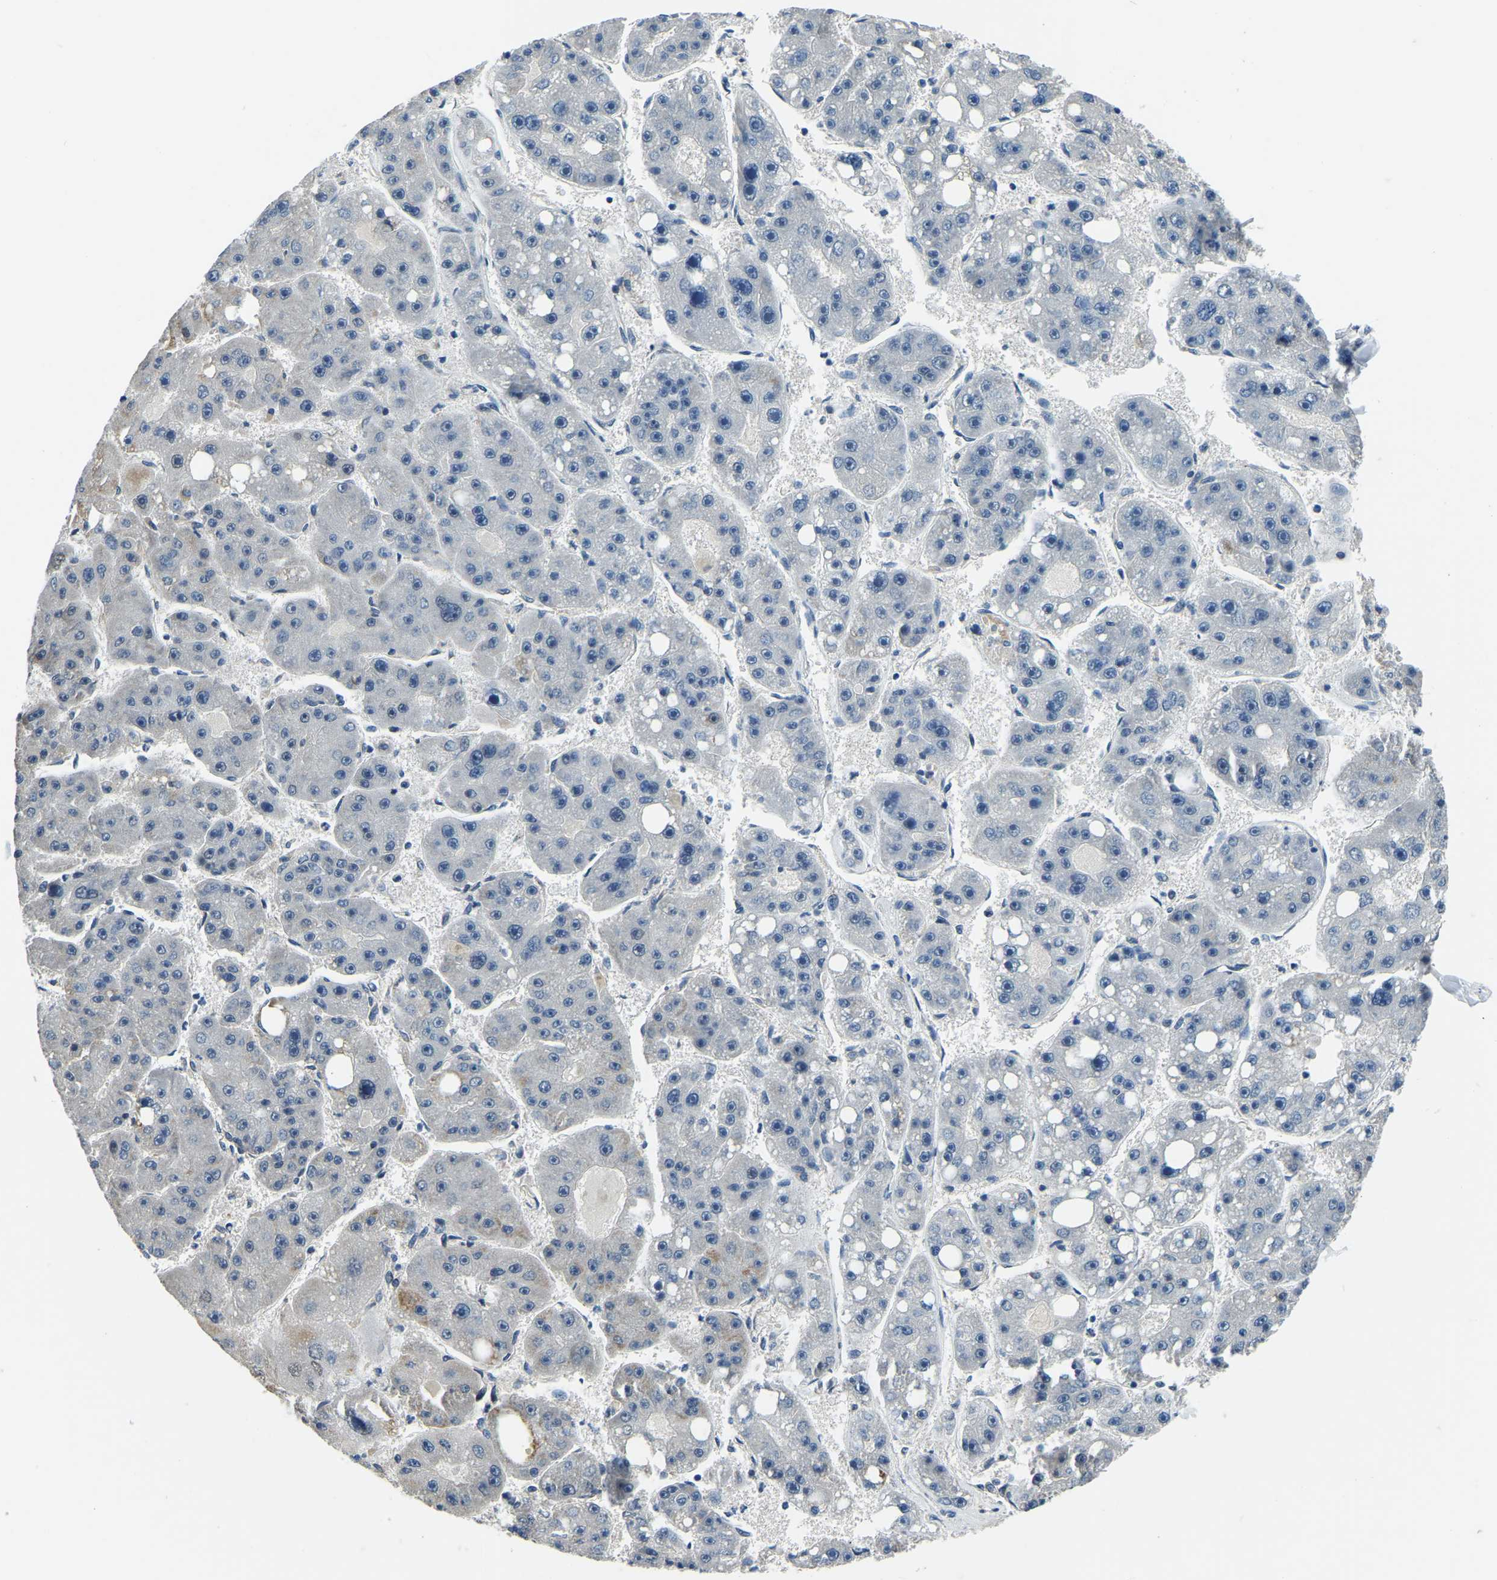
{"staining": {"intensity": "negative", "quantity": "none", "location": "none"}, "tissue": "liver cancer", "cell_type": "Tumor cells", "image_type": "cancer", "snomed": [{"axis": "morphology", "description": "Carcinoma, Hepatocellular, NOS"}, {"axis": "topography", "description": "Liver"}], "caption": "Tumor cells show no significant positivity in liver hepatocellular carcinoma.", "gene": "ING2", "patient": {"sex": "female", "age": 61}}